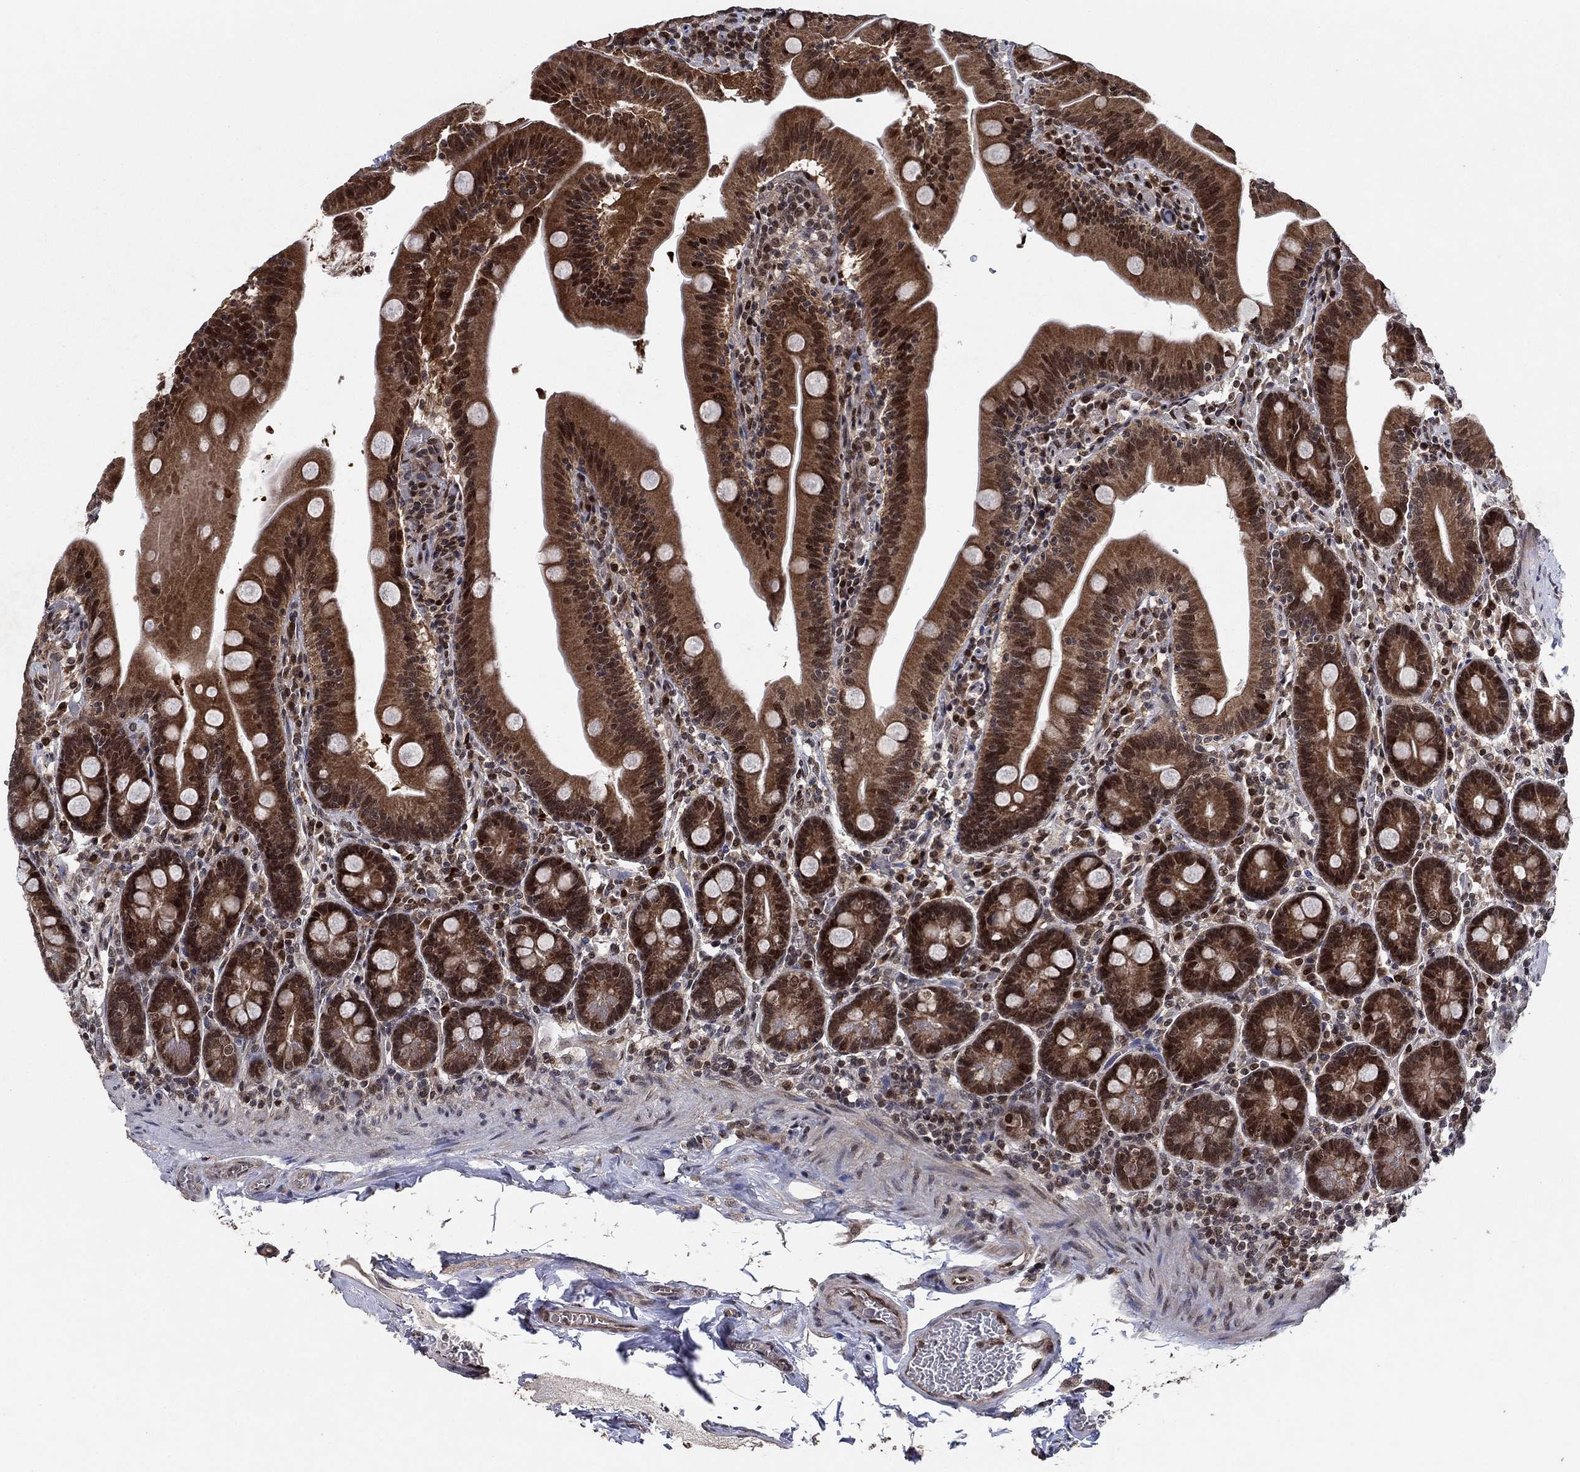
{"staining": {"intensity": "strong", "quantity": "25%-75%", "location": "cytoplasmic/membranous,nuclear"}, "tissue": "small intestine", "cell_type": "Glandular cells", "image_type": "normal", "snomed": [{"axis": "morphology", "description": "Normal tissue, NOS"}, {"axis": "topography", "description": "Small intestine"}], "caption": "The histopathology image shows immunohistochemical staining of normal small intestine. There is strong cytoplasmic/membranous,nuclear staining is seen in about 25%-75% of glandular cells. The staining was performed using DAB to visualize the protein expression in brown, while the nuclei were stained in blue with hematoxylin (Magnification: 20x).", "gene": "PRICKLE4", "patient": {"sex": "male", "age": 37}}